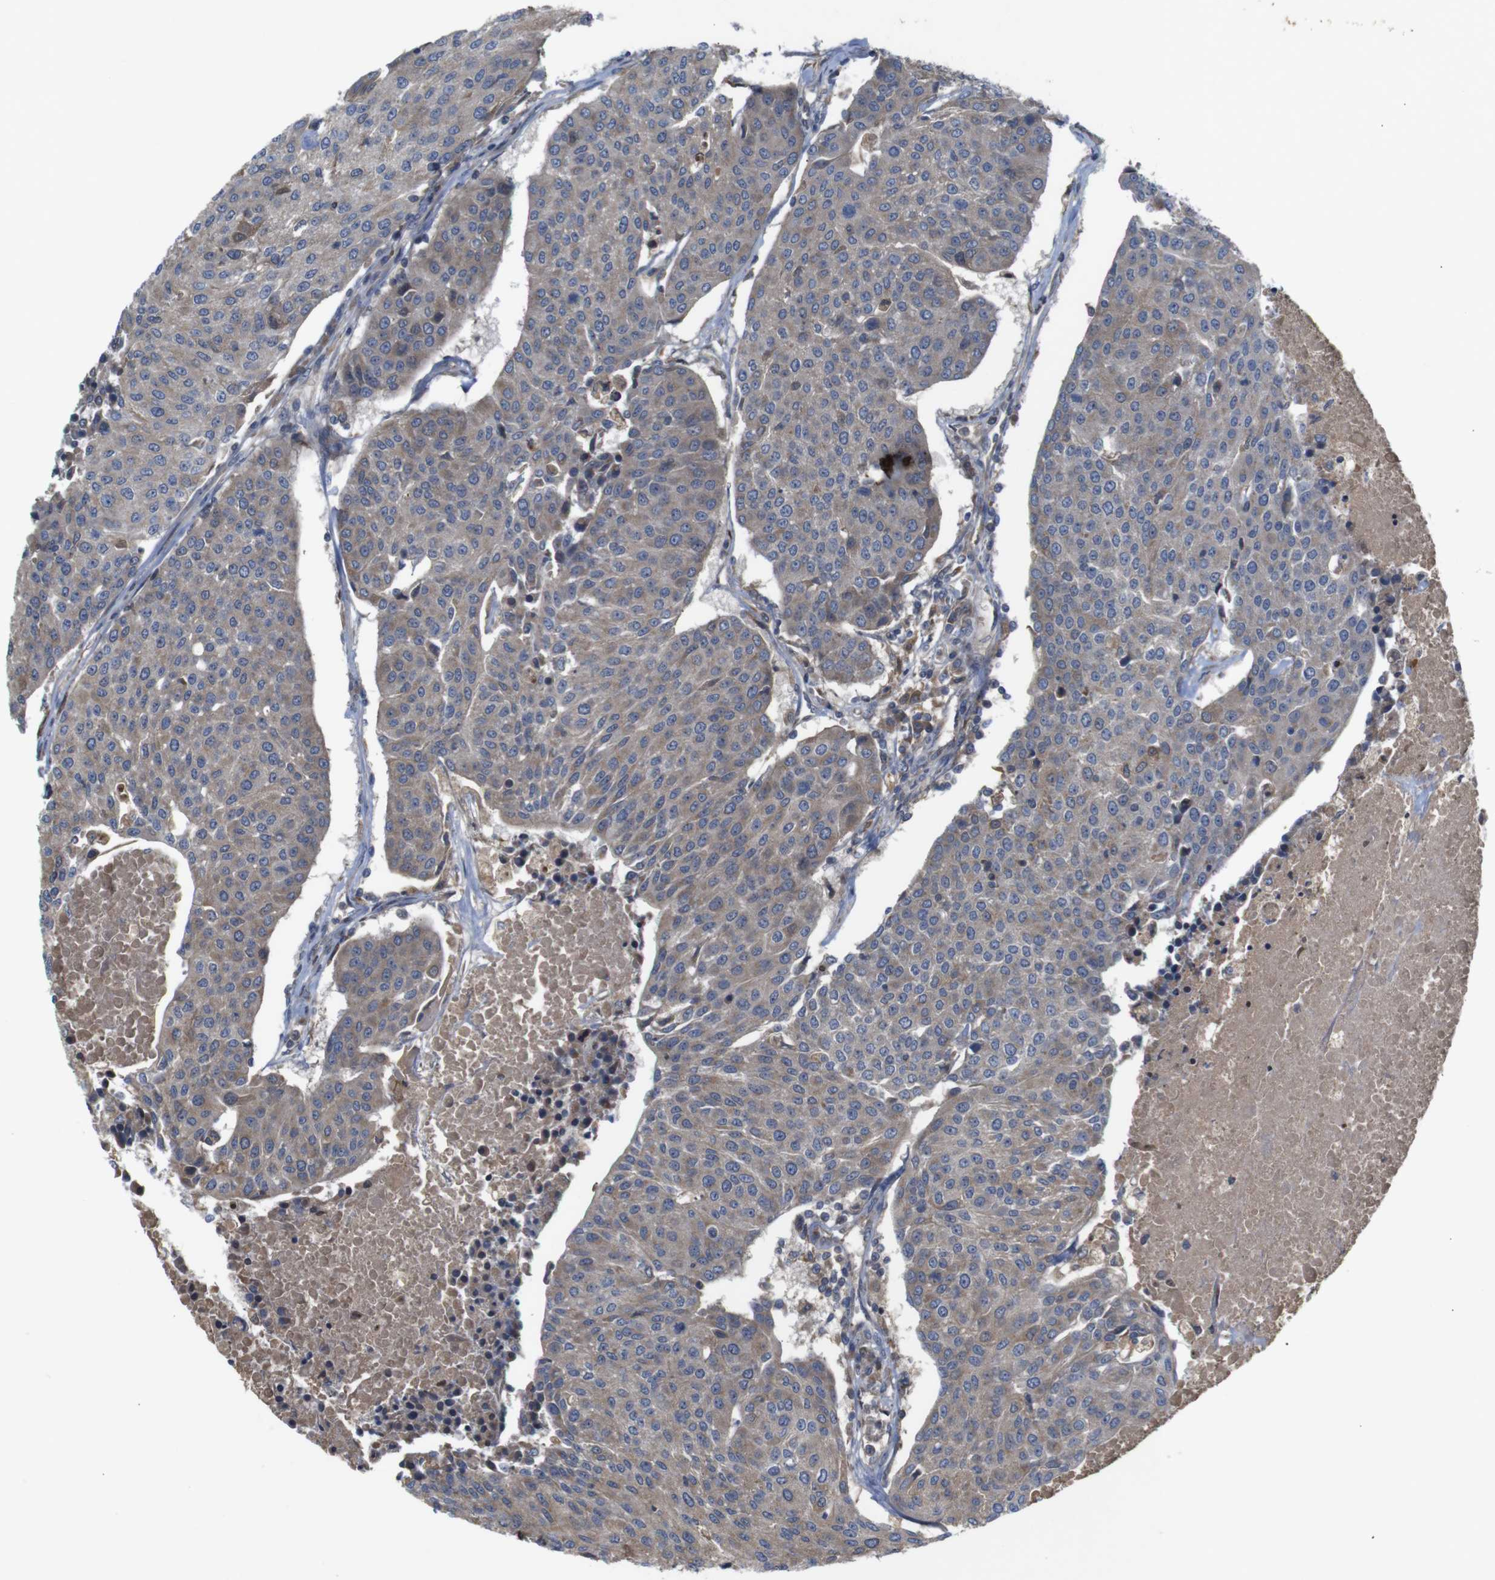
{"staining": {"intensity": "weak", "quantity": "25%-75%", "location": "cytoplasmic/membranous"}, "tissue": "urothelial cancer", "cell_type": "Tumor cells", "image_type": "cancer", "snomed": [{"axis": "morphology", "description": "Urothelial carcinoma, High grade"}, {"axis": "topography", "description": "Urinary bladder"}], "caption": "Immunohistochemical staining of human urothelial cancer reveals low levels of weak cytoplasmic/membranous positivity in approximately 25%-75% of tumor cells.", "gene": "PTPN1", "patient": {"sex": "female", "age": 85}}